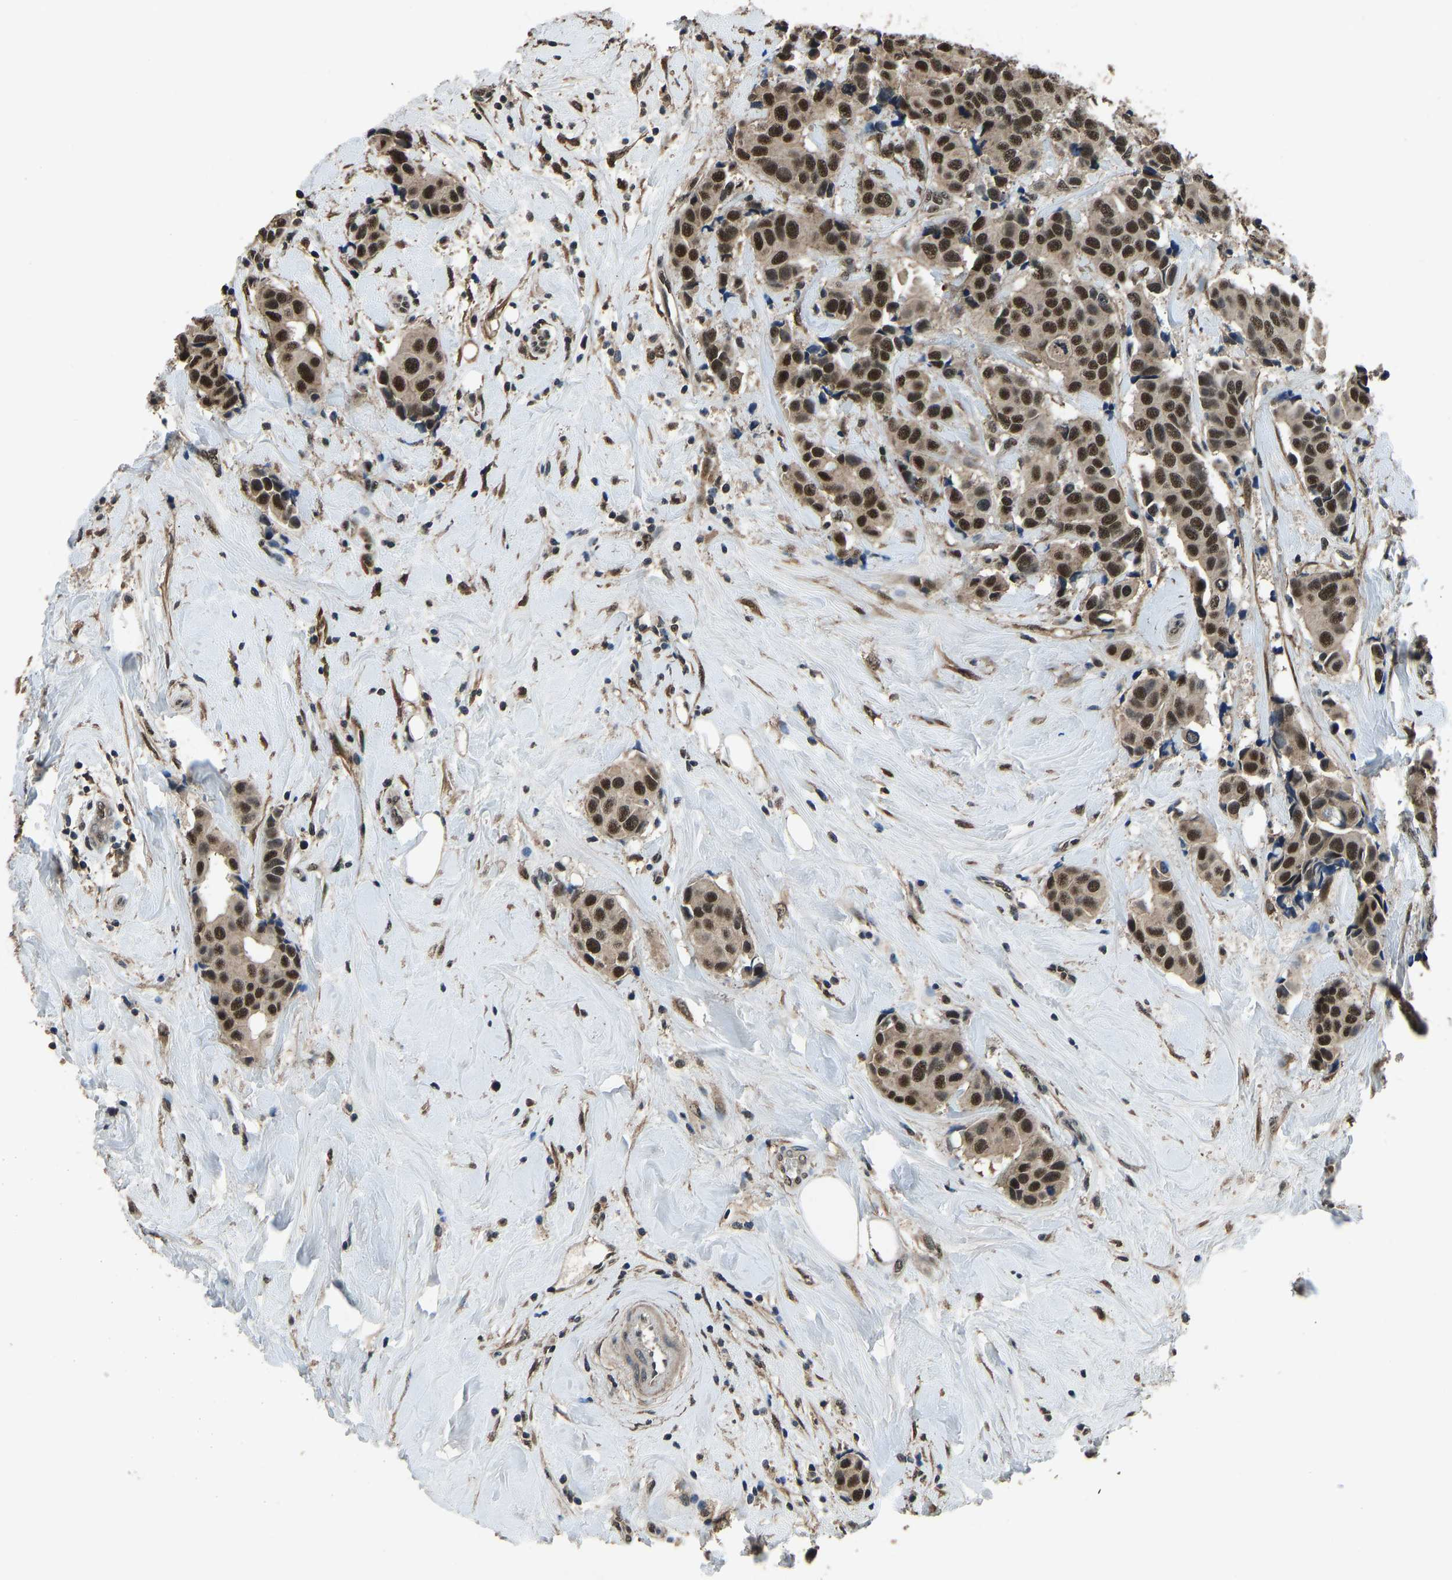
{"staining": {"intensity": "strong", "quantity": ">75%", "location": "nuclear"}, "tissue": "breast cancer", "cell_type": "Tumor cells", "image_type": "cancer", "snomed": [{"axis": "morphology", "description": "Normal tissue, NOS"}, {"axis": "morphology", "description": "Duct carcinoma"}, {"axis": "topography", "description": "Breast"}], "caption": "IHC photomicrograph of neoplastic tissue: human breast cancer stained using immunohistochemistry displays high levels of strong protein expression localized specifically in the nuclear of tumor cells, appearing as a nuclear brown color.", "gene": "TOX4", "patient": {"sex": "female", "age": 39}}